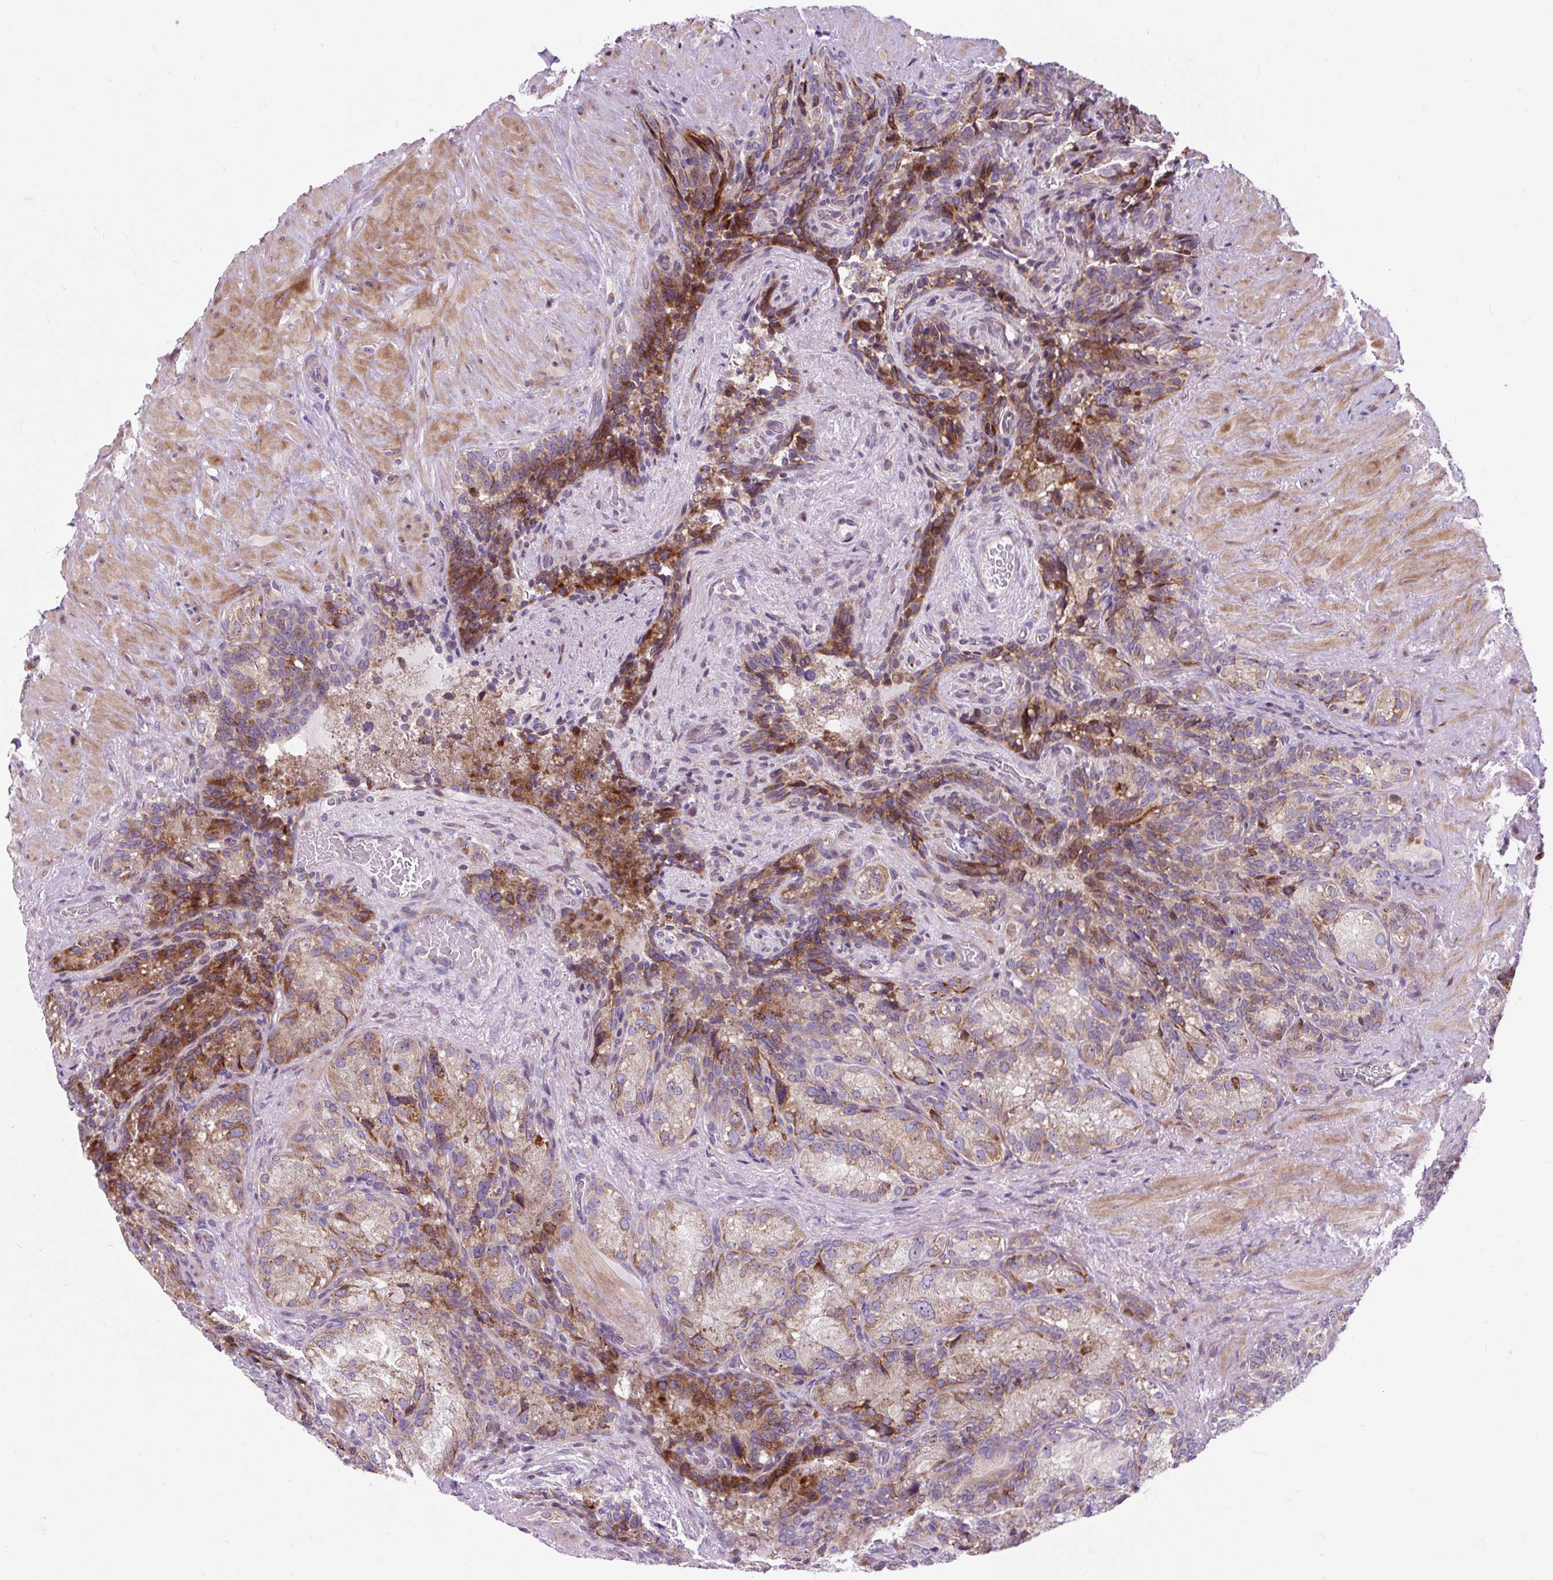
{"staining": {"intensity": "moderate", "quantity": "25%-75%", "location": "cytoplasmic/membranous"}, "tissue": "seminal vesicle", "cell_type": "Glandular cells", "image_type": "normal", "snomed": [{"axis": "morphology", "description": "Normal tissue, NOS"}, {"axis": "topography", "description": "Seminal veicle"}], "caption": "The photomicrograph reveals immunohistochemical staining of normal seminal vesicle. There is moderate cytoplasmic/membranous staining is present in approximately 25%-75% of glandular cells. (IHC, brightfield microscopy, high magnification).", "gene": "CISD3", "patient": {"sex": "male", "age": 69}}